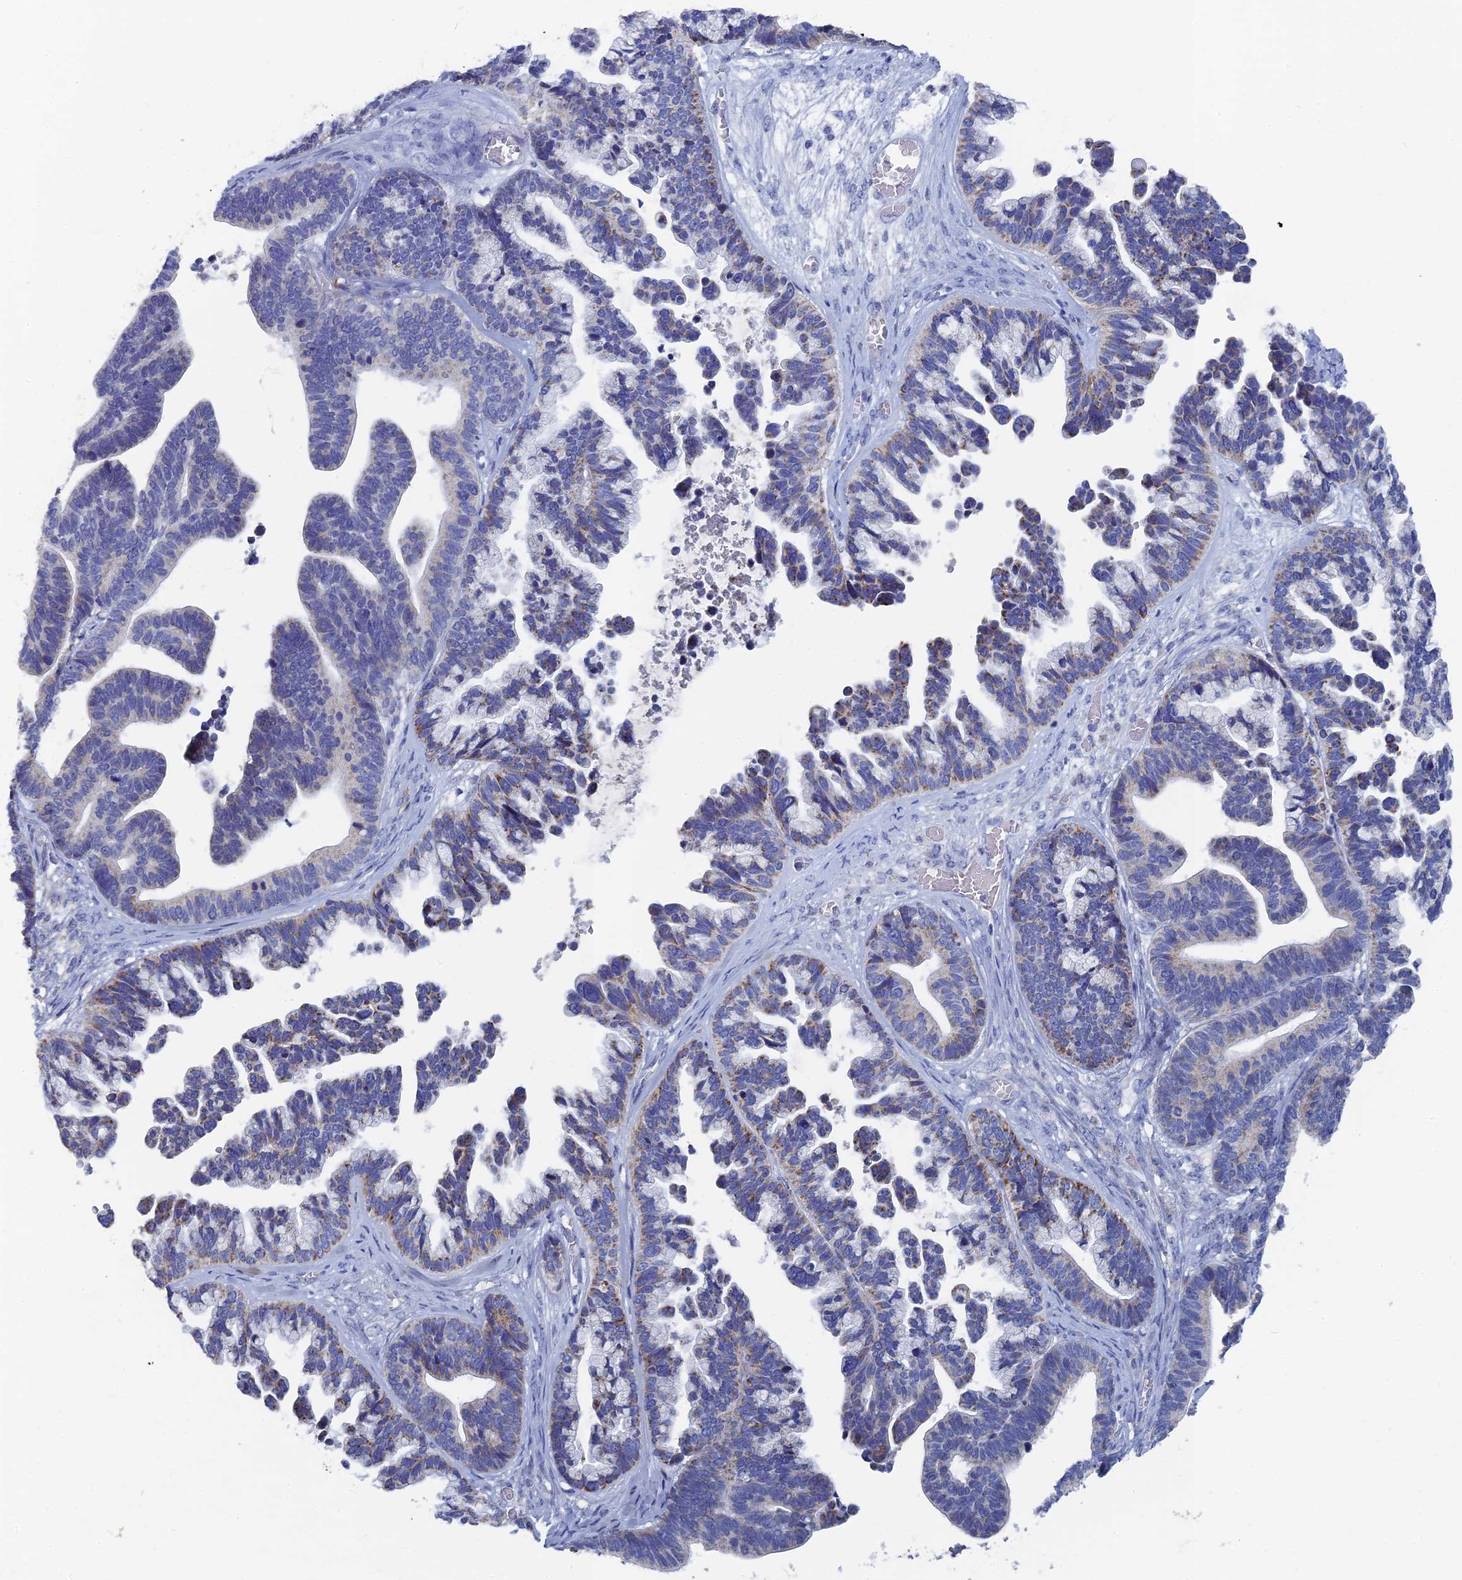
{"staining": {"intensity": "moderate", "quantity": "25%-75%", "location": "cytoplasmic/membranous"}, "tissue": "ovarian cancer", "cell_type": "Tumor cells", "image_type": "cancer", "snomed": [{"axis": "morphology", "description": "Cystadenocarcinoma, serous, NOS"}, {"axis": "topography", "description": "Ovary"}], "caption": "The immunohistochemical stain highlights moderate cytoplasmic/membranous expression in tumor cells of ovarian cancer tissue. (Brightfield microscopy of DAB IHC at high magnification).", "gene": "HIGD1A", "patient": {"sex": "female", "age": 56}}